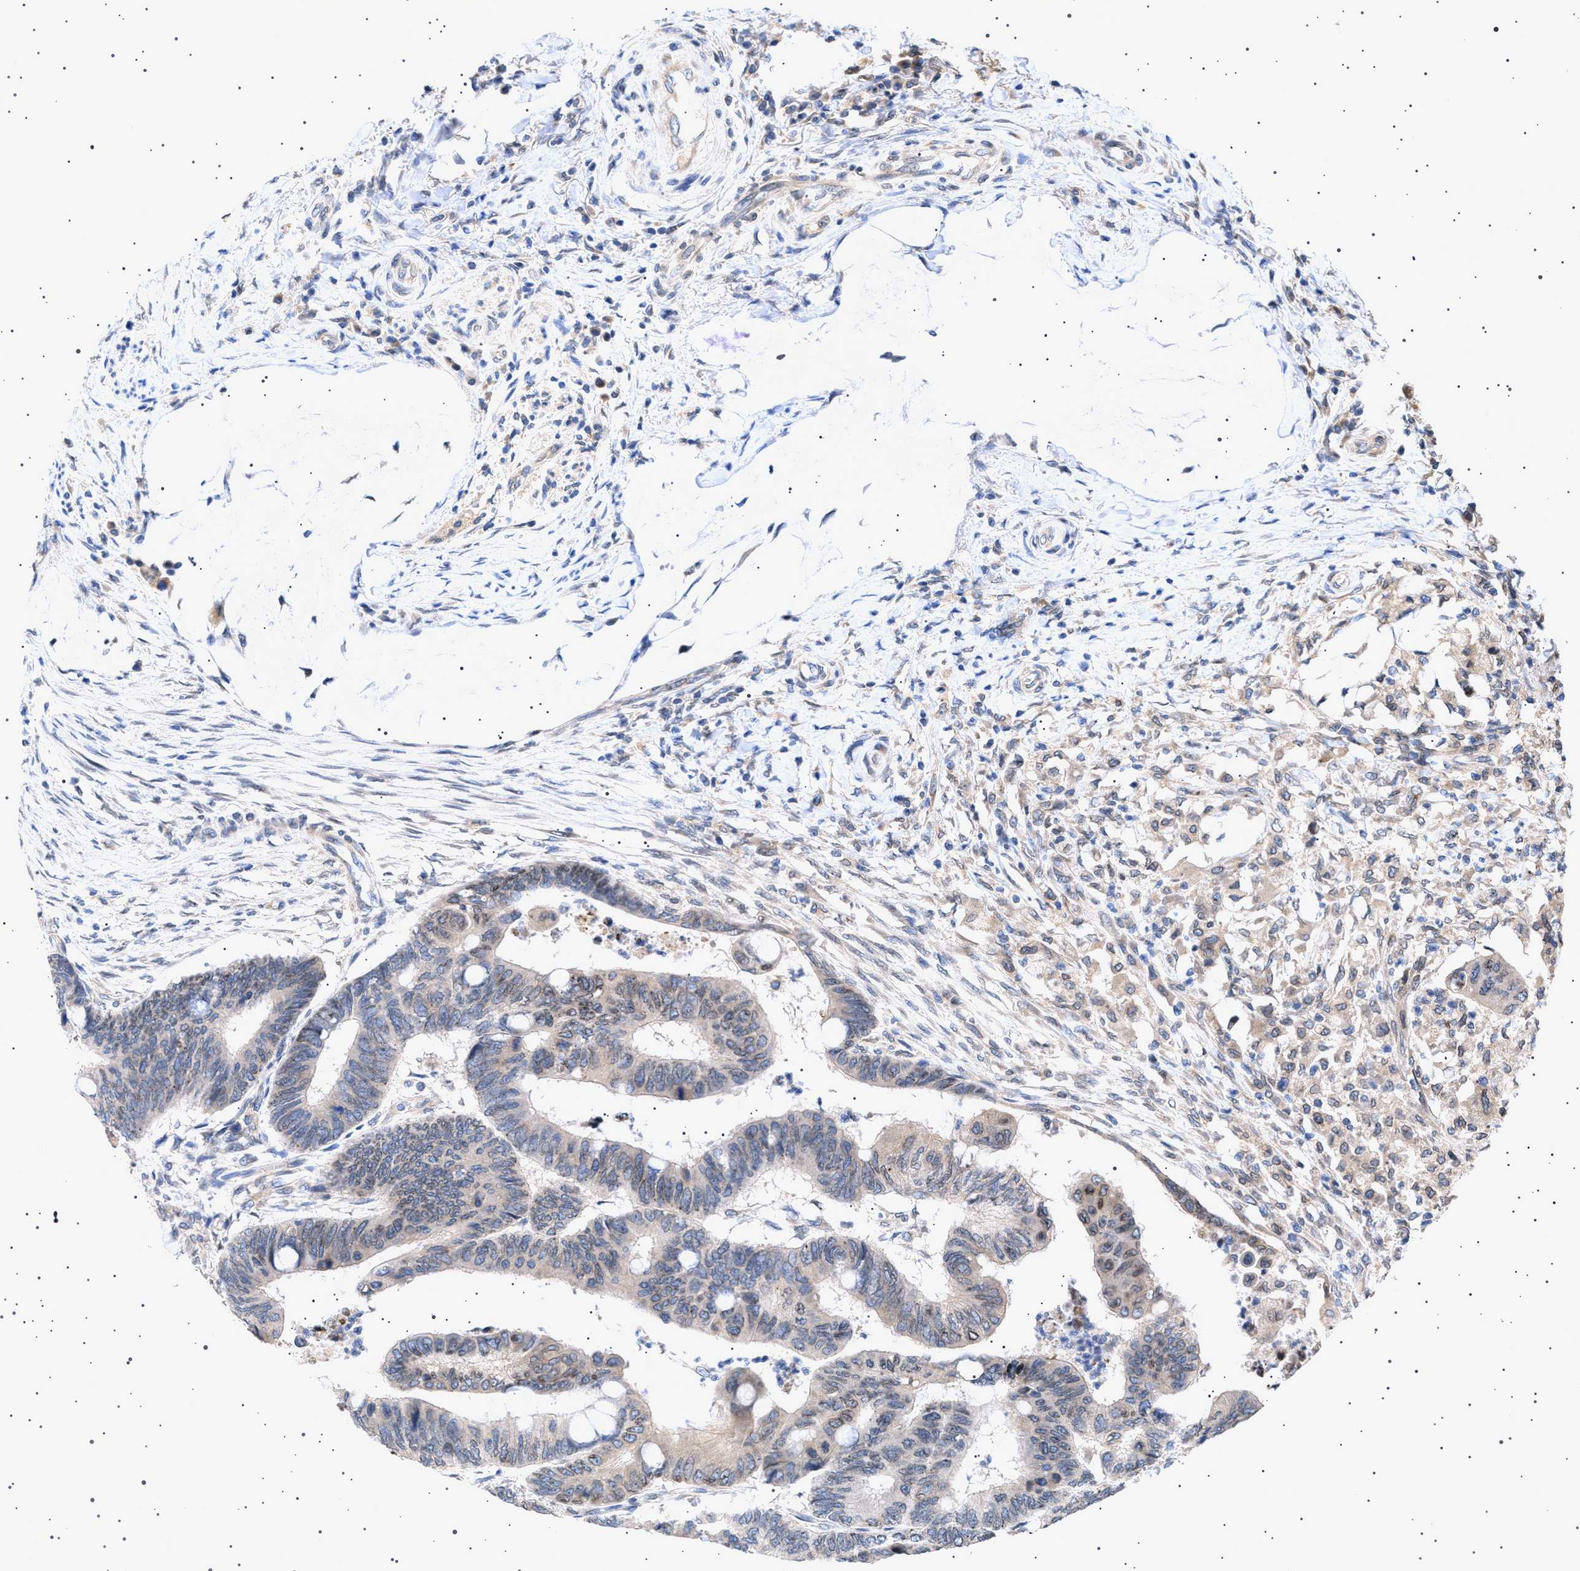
{"staining": {"intensity": "moderate", "quantity": "<25%", "location": "cytoplasmic/membranous,nuclear"}, "tissue": "colorectal cancer", "cell_type": "Tumor cells", "image_type": "cancer", "snomed": [{"axis": "morphology", "description": "Normal tissue, NOS"}, {"axis": "morphology", "description": "Adenocarcinoma, NOS"}, {"axis": "topography", "description": "Rectum"}, {"axis": "topography", "description": "Peripheral nerve tissue"}], "caption": "Immunohistochemistry (IHC) image of colorectal cancer stained for a protein (brown), which shows low levels of moderate cytoplasmic/membranous and nuclear expression in about <25% of tumor cells.", "gene": "NUP93", "patient": {"sex": "male", "age": 92}}